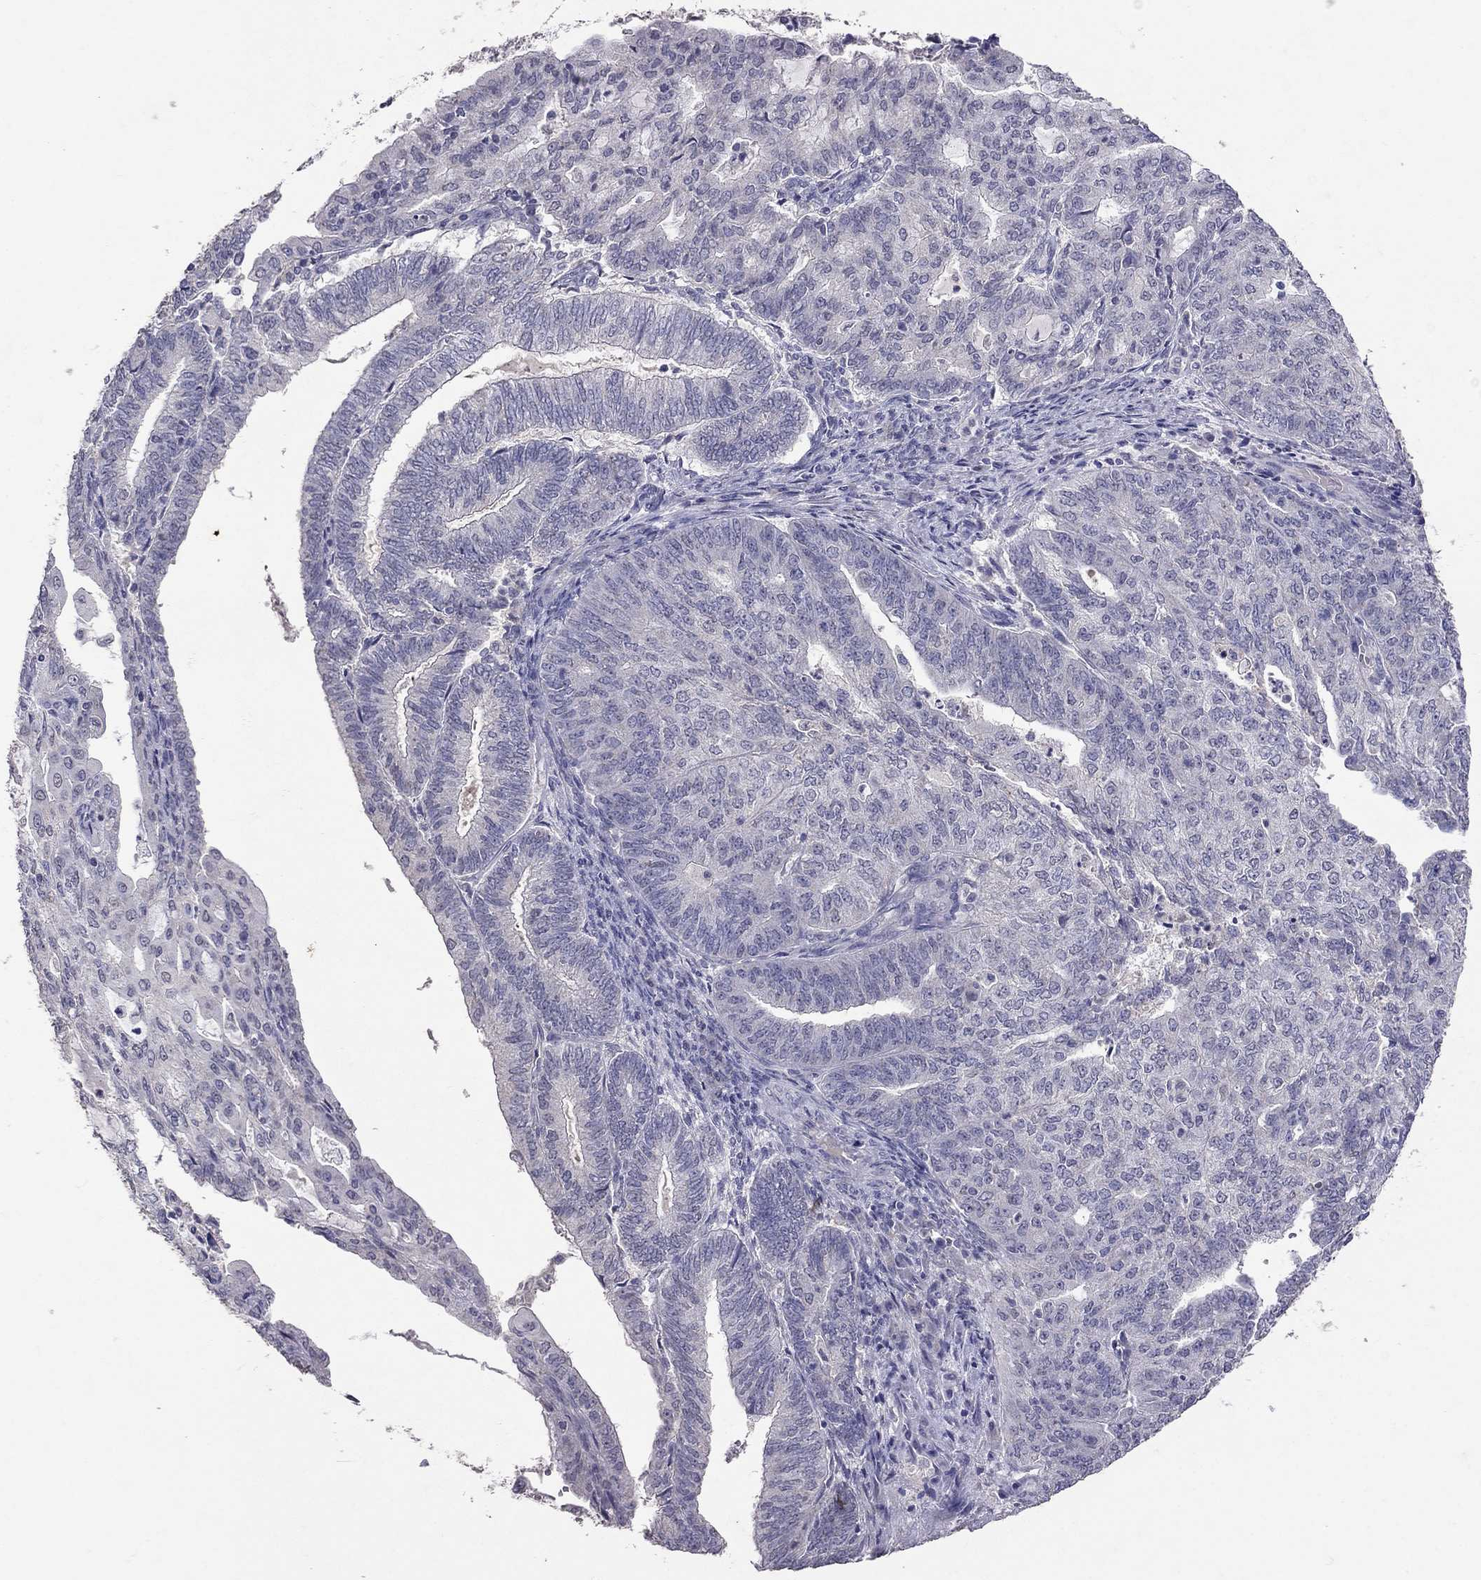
{"staining": {"intensity": "negative", "quantity": "none", "location": "none"}, "tissue": "endometrial cancer", "cell_type": "Tumor cells", "image_type": "cancer", "snomed": [{"axis": "morphology", "description": "Adenocarcinoma, NOS"}, {"axis": "topography", "description": "Endometrium"}], "caption": "Endometrial cancer (adenocarcinoma) stained for a protein using immunohistochemistry (IHC) exhibits no staining tumor cells.", "gene": "FST", "patient": {"sex": "female", "age": 82}}